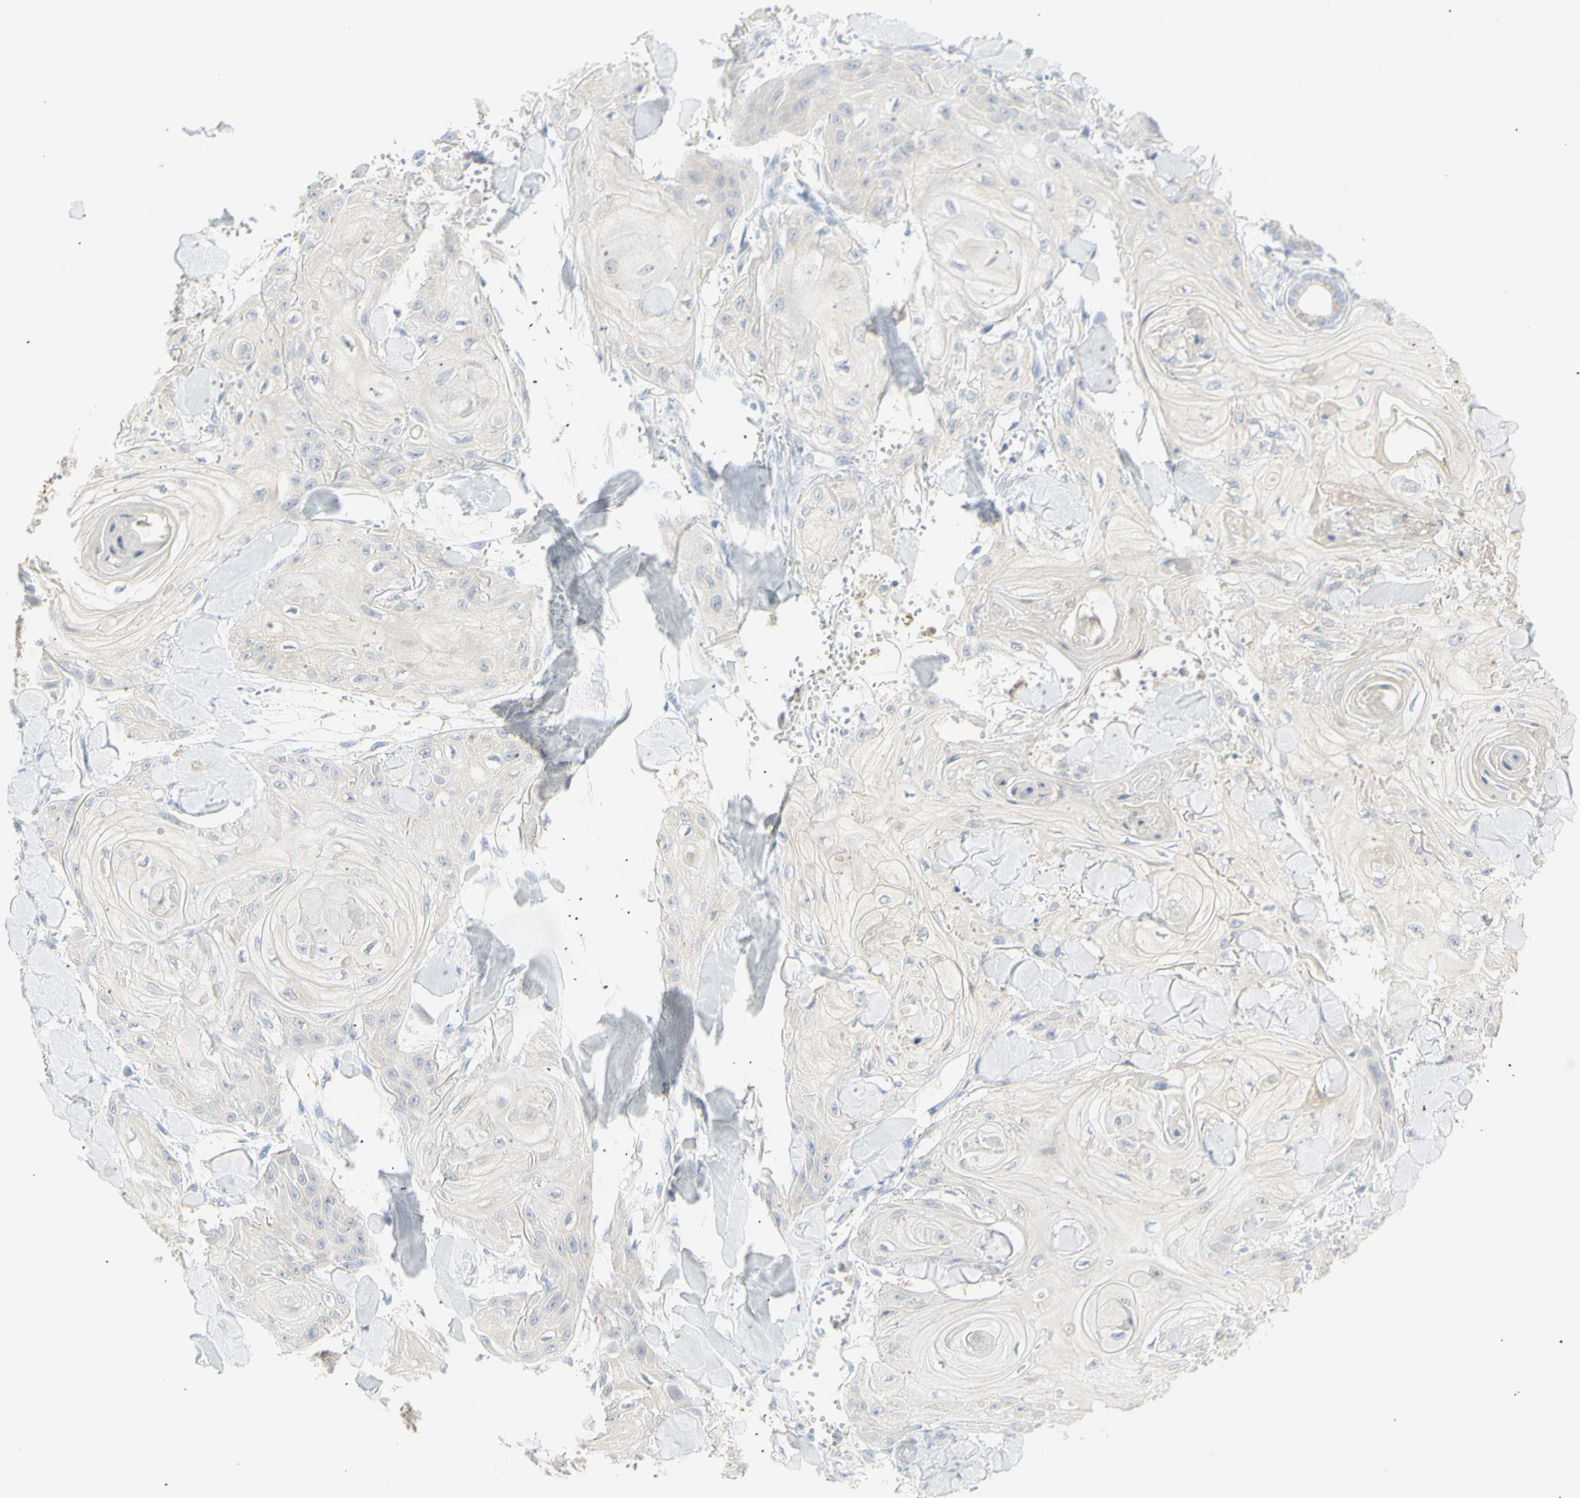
{"staining": {"intensity": "negative", "quantity": "none", "location": "none"}, "tissue": "skin cancer", "cell_type": "Tumor cells", "image_type": "cancer", "snomed": [{"axis": "morphology", "description": "Squamous cell carcinoma, NOS"}, {"axis": "topography", "description": "Skin"}], "caption": "Skin cancer was stained to show a protein in brown. There is no significant staining in tumor cells.", "gene": "B4GALNT3", "patient": {"sex": "male", "age": 74}}